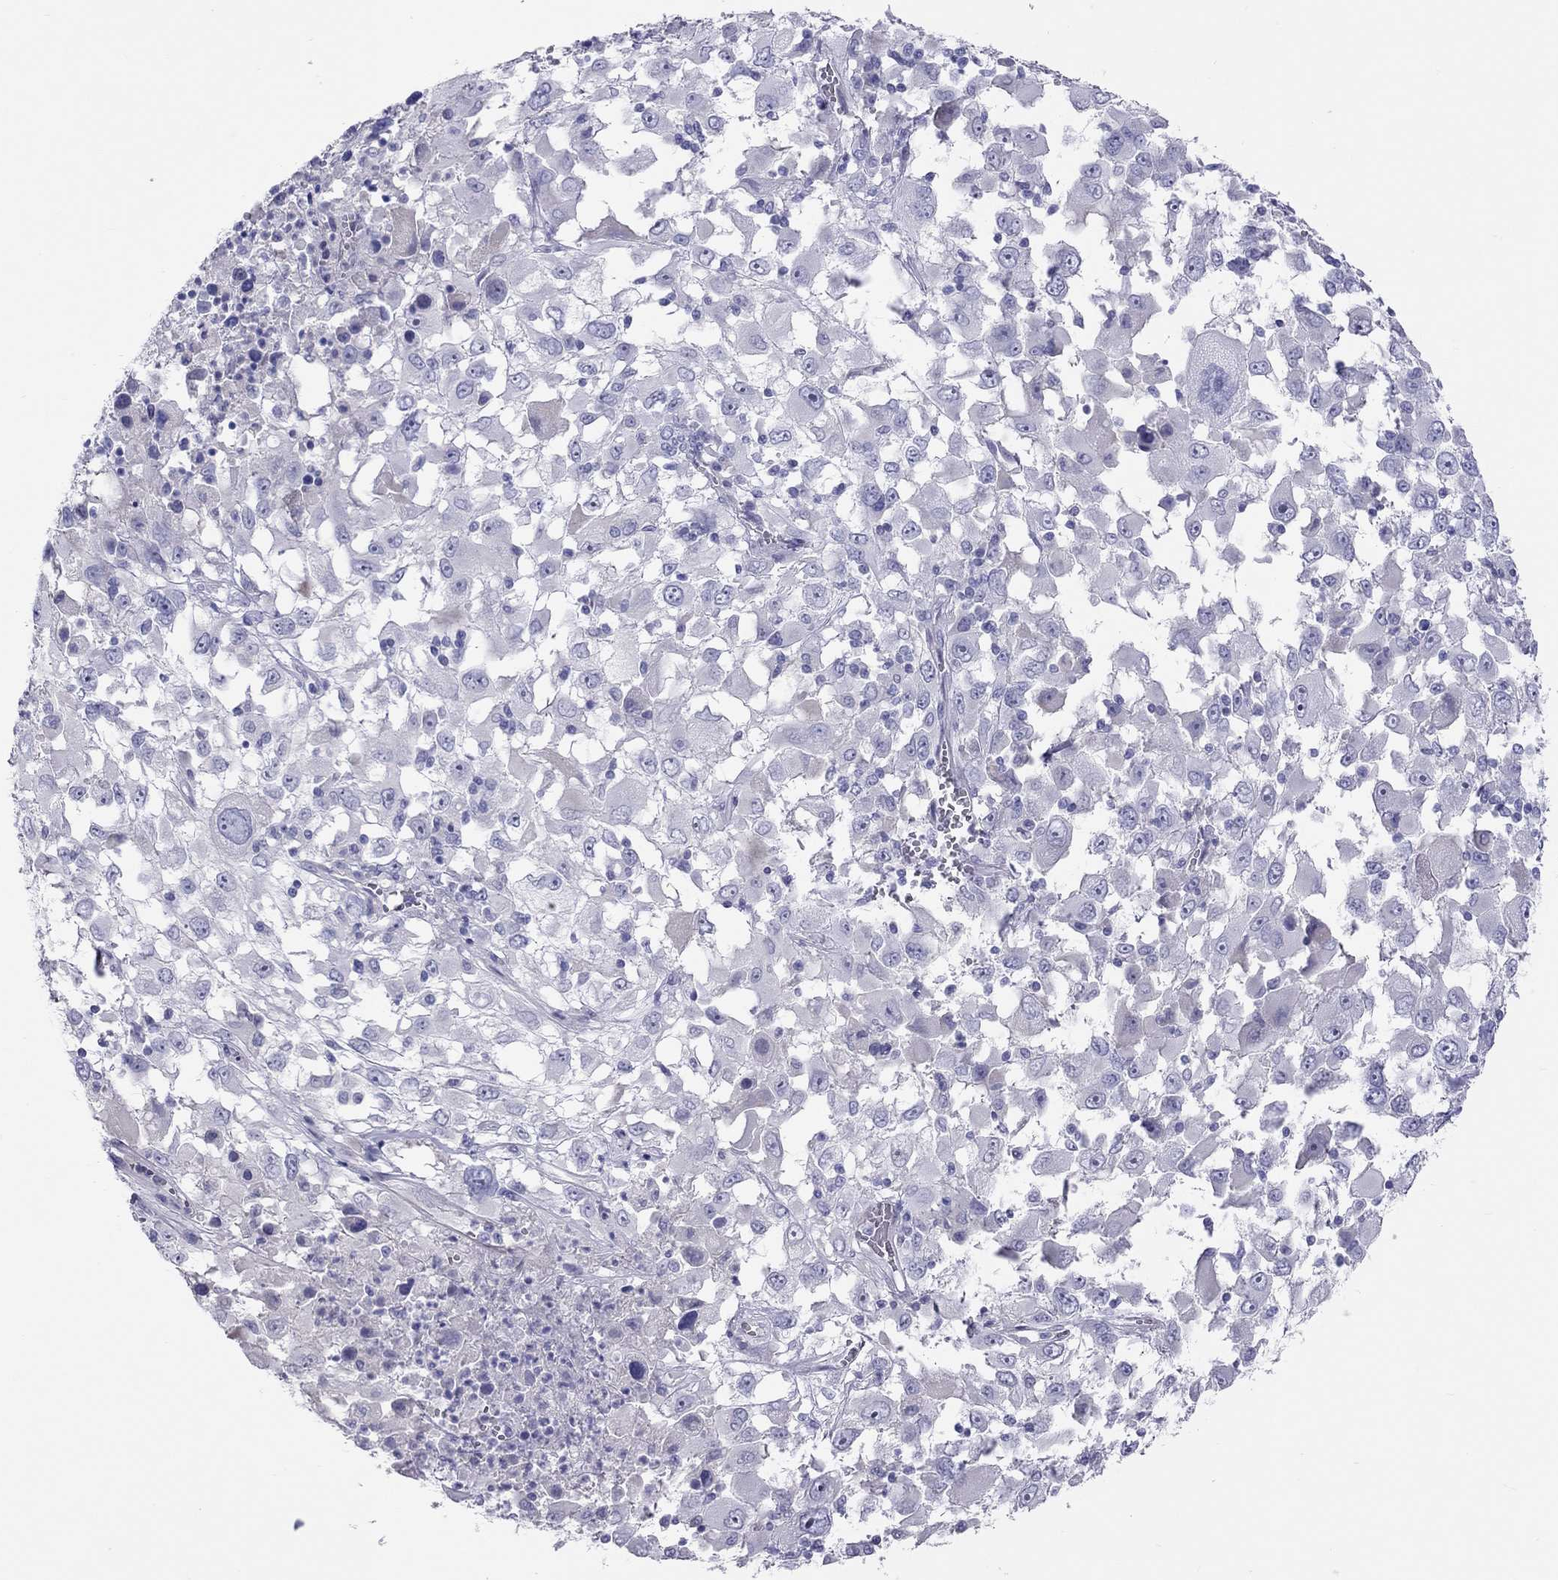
{"staining": {"intensity": "negative", "quantity": "none", "location": "none"}, "tissue": "melanoma", "cell_type": "Tumor cells", "image_type": "cancer", "snomed": [{"axis": "morphology", "description": "Malignant melanoma, Metastatic site"}, {"axis": "topography", "description": "Soft tissue"}], "caption": "The immunohistochemistry micrograph has no significant positivity in tumor cells of melanoma tissue.", "gene": "IL17REL", "patient": {"sex": "male", "age": 50}}